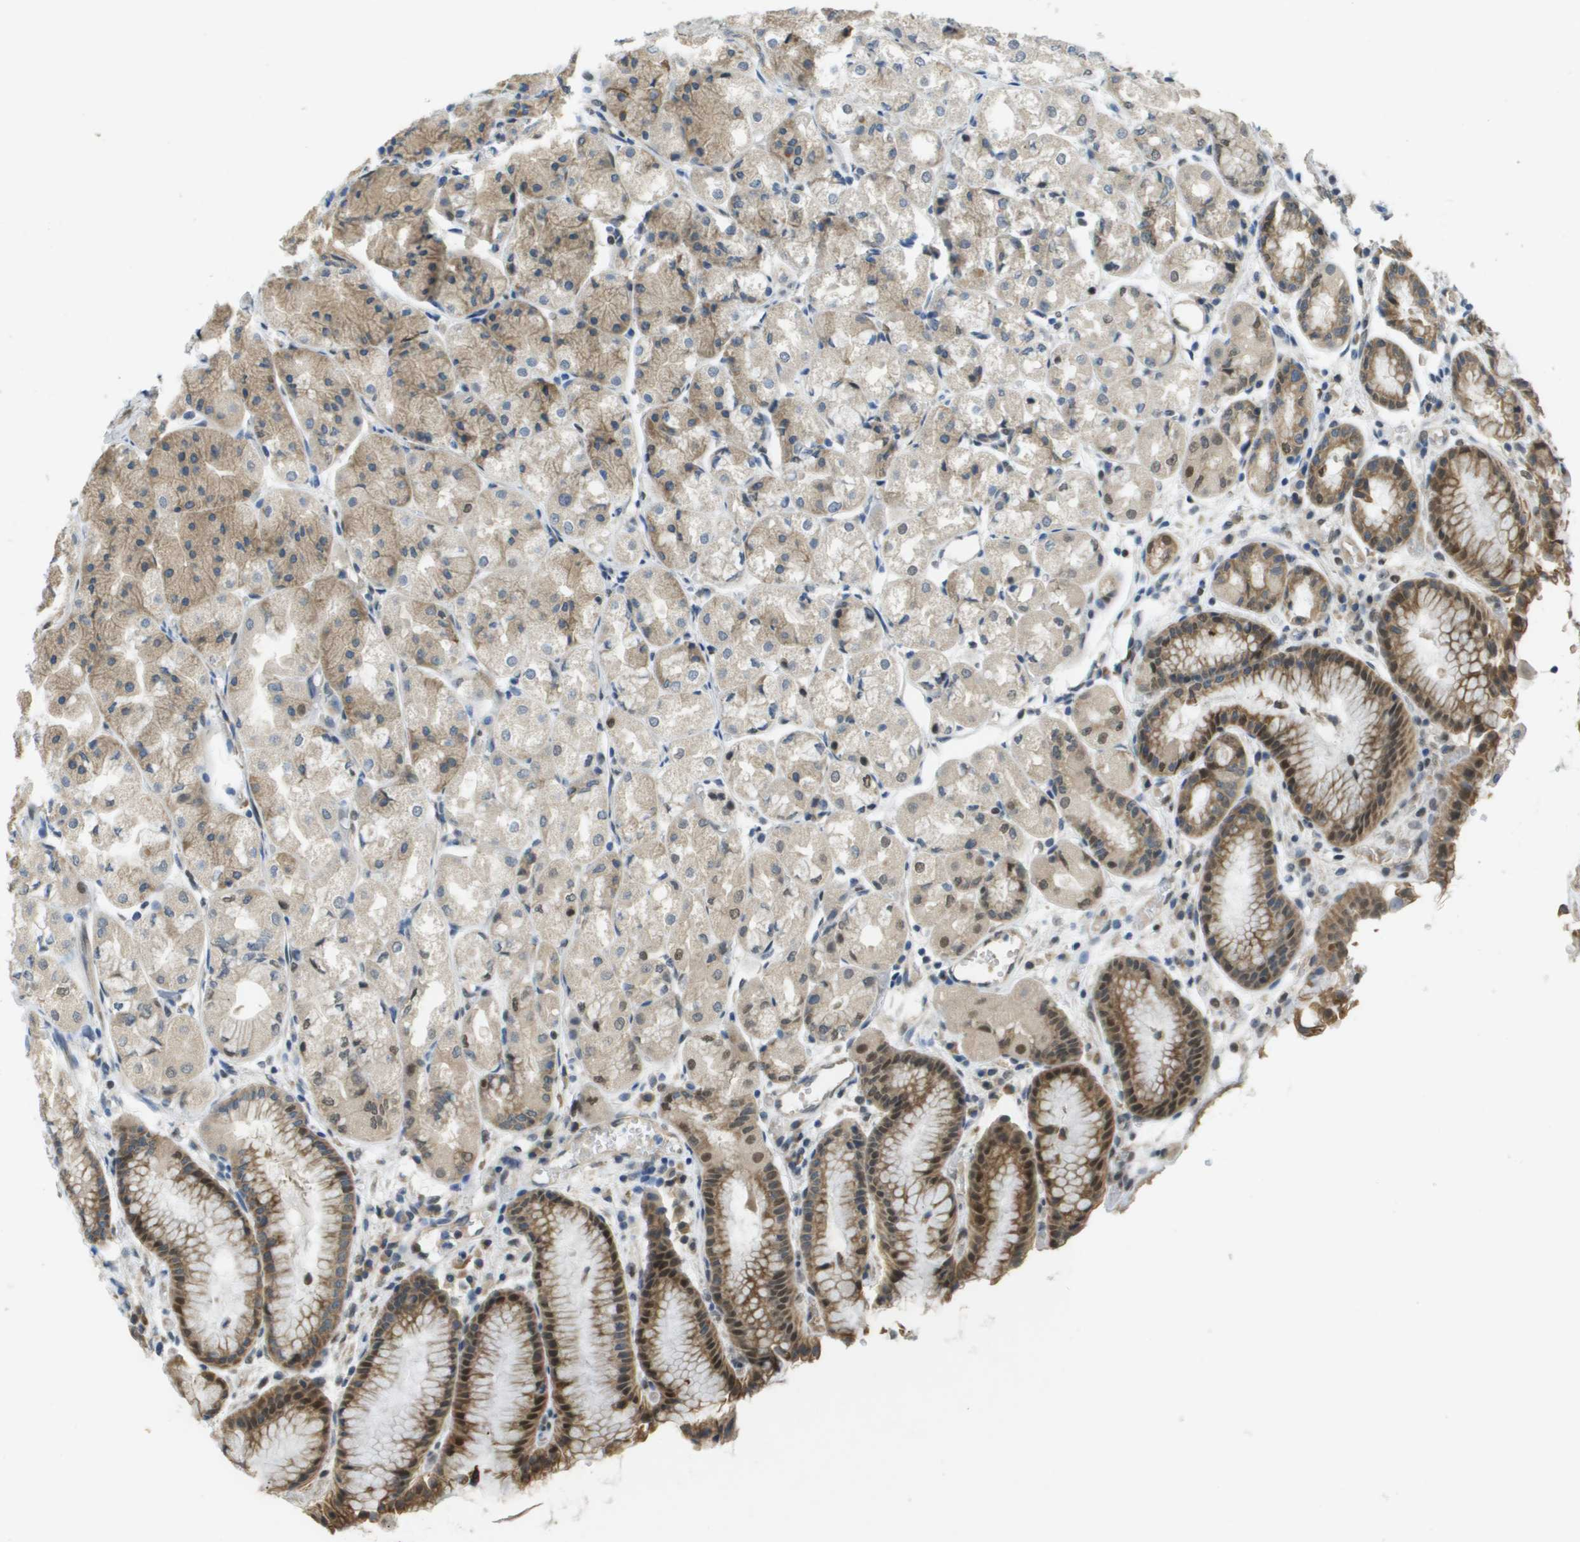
{"staining": {"intensity": "moderate", "quantity": "25%-75%", "location": "cytoplasmic/membranous,nuclear"}, "tissue": "stomach", "cell_type": "Glandular cells", "image_type": "normal", "snomed": [{"axis": "morphology", "description": "Normal tissue, NOS"}, {"axis": "topography", "description": "Stomach, upper"}], "caption": "A high-resolution image shows immunohistochemistry staining of benign stomach, which shows moderate cytoplasmic/membranous,nuclear positivity in approximately 25%-75% of glandular cells. (Stains: DAB (3,3'-diaminobenzidine) in brown, nuclei in blue, Microscopy: brightfield microscopy at high magnification).", "gene": "ARID1B", "patient": {"sex": "male", "age": 72}}